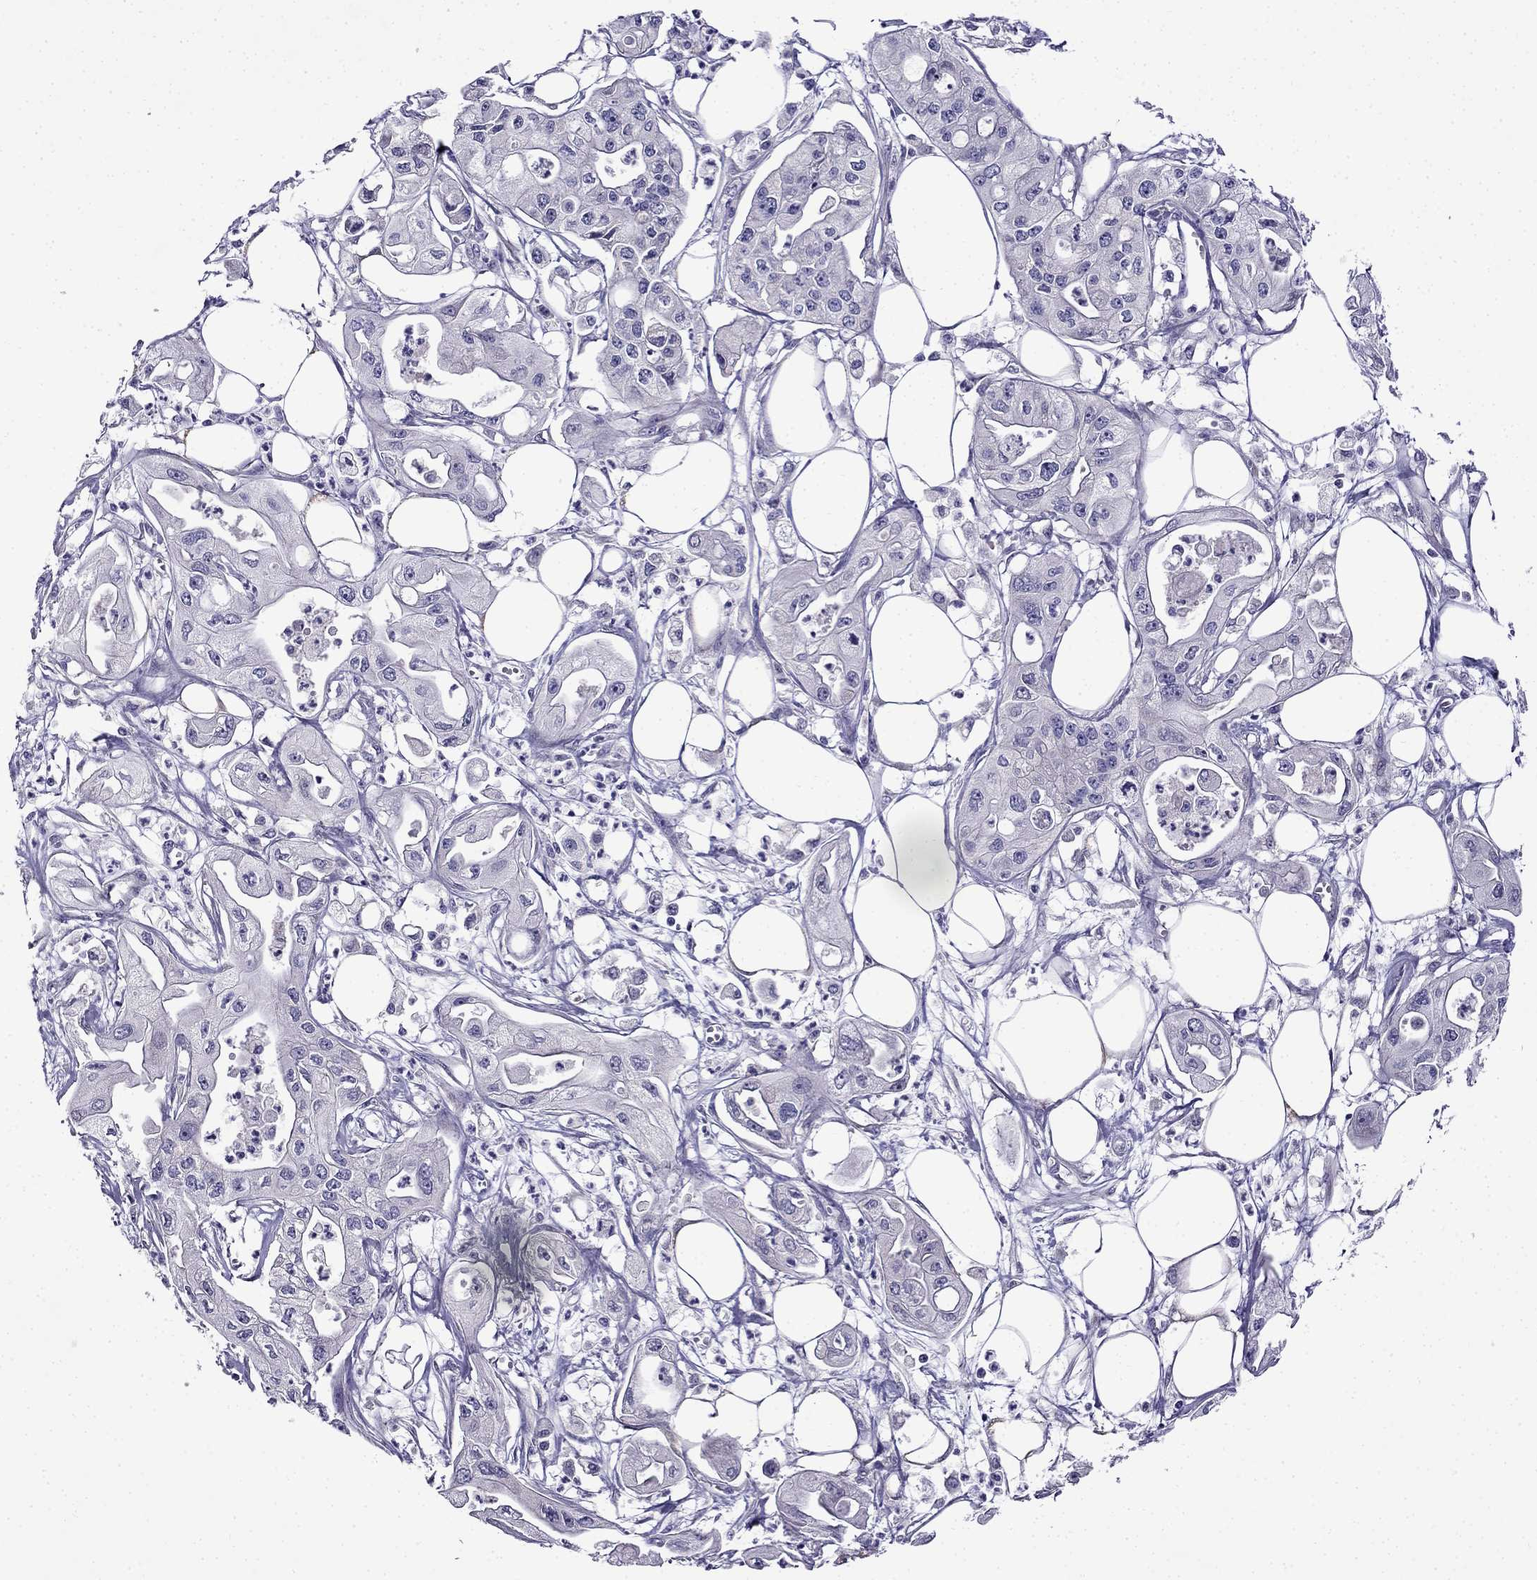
{"staining": {"intensity": "negative", "quantity": "none", "location": "none"}, "tissue": "pancreatic cancer", "cell_type": "Tumor cells", "image_type": "cancer", "snomed": [{"axis": "morphology", "description": "Adenocarcinoma, NOS"}, {"axis": "topography", "description": "Pancreas"}], "caption": "Tumor cells are negative for protein expression in human pancreatic adenocarcinoma. (Brightfield microscopy of DAB immunohistochemistry (IHC) at high magnification).", "gene": "PI16", "patient": {"sex": "male", "age": 70}}